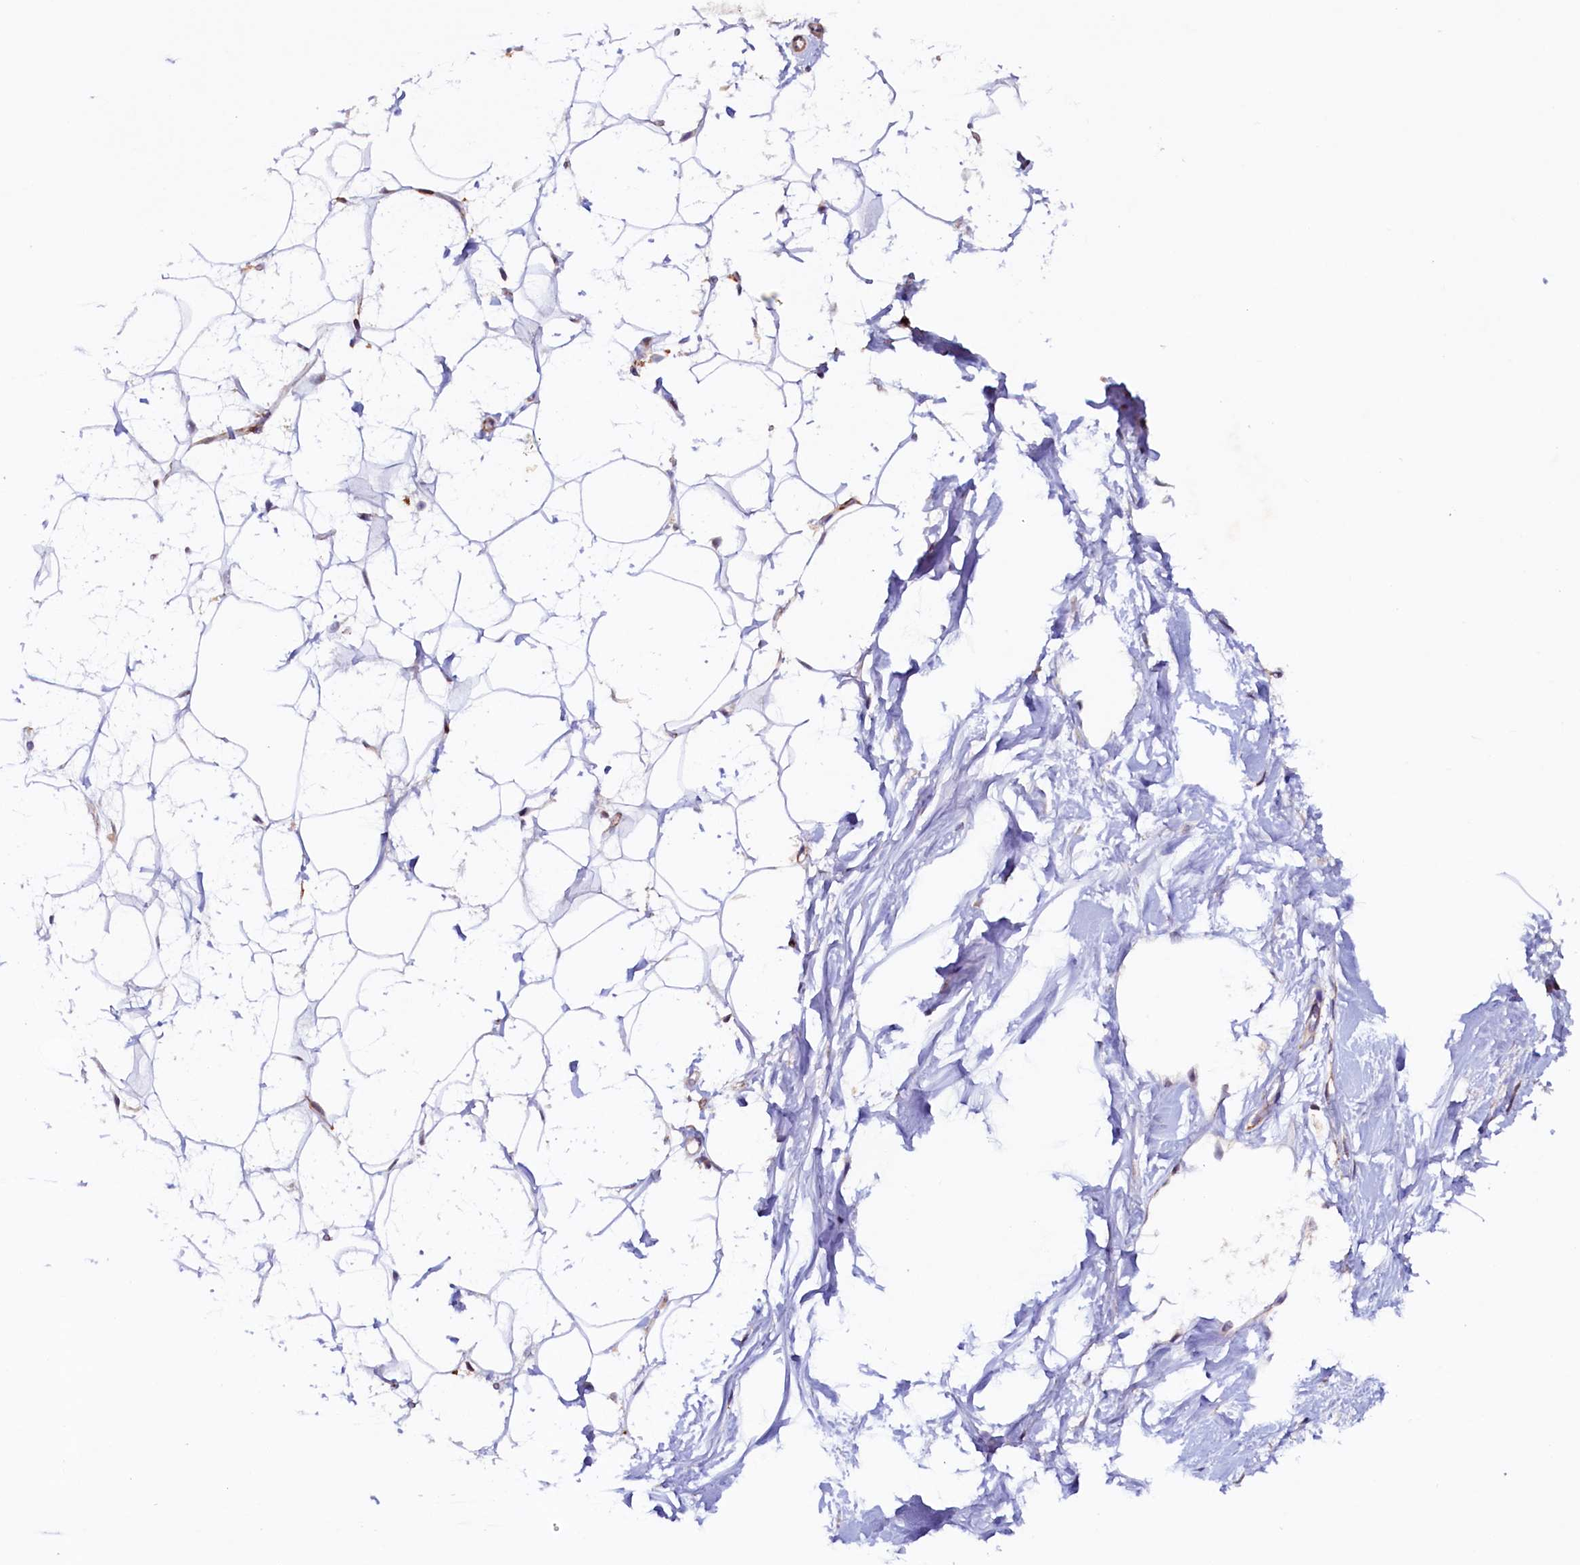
{"staining": {"intensity": "negative", "quantity": "none", "location": "none"}, "tissue": "adipose tissue", "cell_type": "Adipocytes", "image_type": "normal", "snomed": [{"axis": "morphology", "description": "Normal tissue, NOS"}, {"axis": "topography", "description": "Breast"}], "caption": "An immunohistochemistry (IHC) histopathology image of normal adipose tissue is shown. There is no staining in adipocytes of adipose tissue.", "gene": "PACSIN3", "patient": {"sex": "female", "age": 26}}